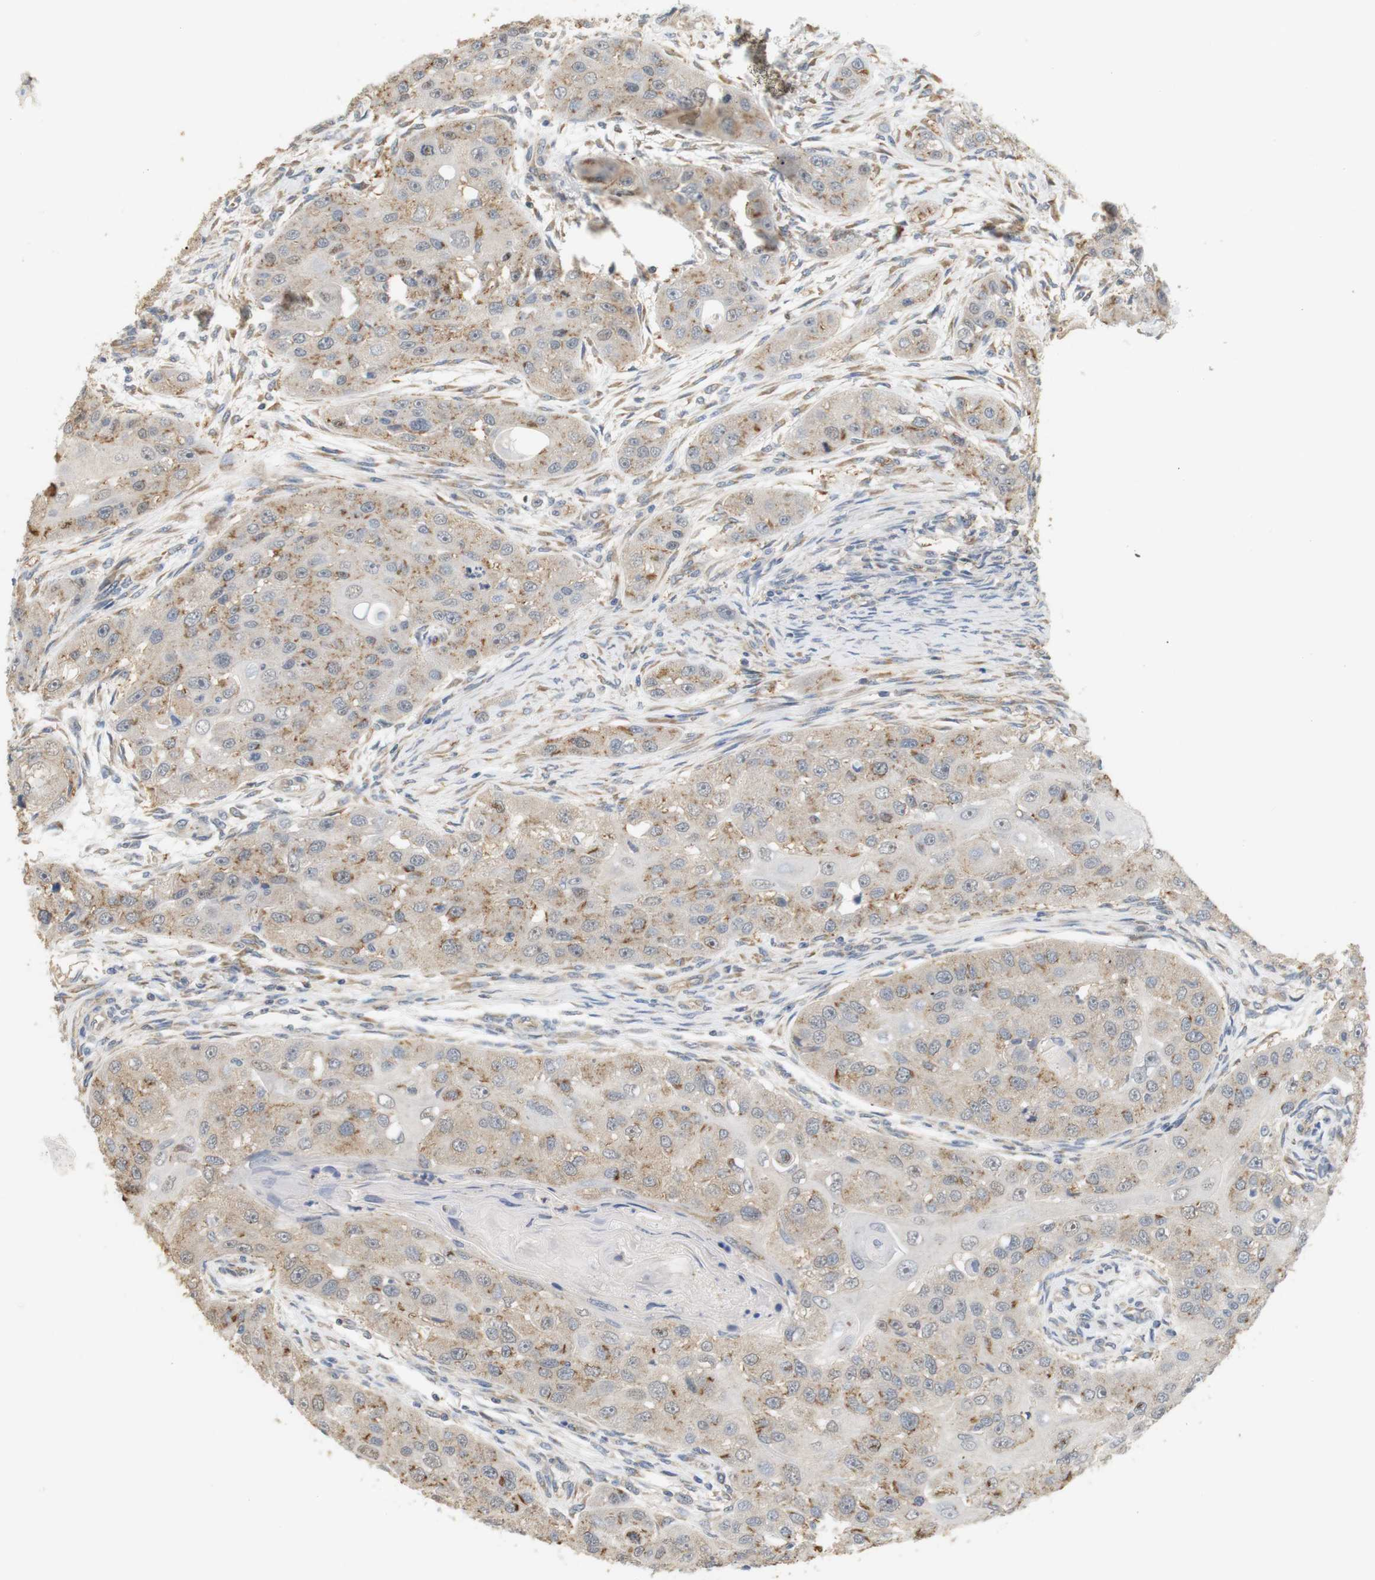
{"staining": {"intensity": "weak", "quantity": ">75%", "location": "cytoplasmic/membranous"}, "tissue": "head and neck cancer", "cell_type": "Tumor cells", "image_type": "cancer", "snomed": [{"axis": "morphology", "description": "Normal tissue, NOS"}, {"axis": "morphology", "description": "Squamous cell carcinoma, NOS"}, {"axis": "topography", "description": "Skeletal muscle"}, {"axis": "topography", "description": "Head-Neck"}], "caption": "The micrograph exhibits staining of head and neck cancer, revealing weak cytoplasmic/membranous protein positivity (brown color) within tumor cells.", "gene": "OSR1", "patient": {"sex": "male", "age": 51}}